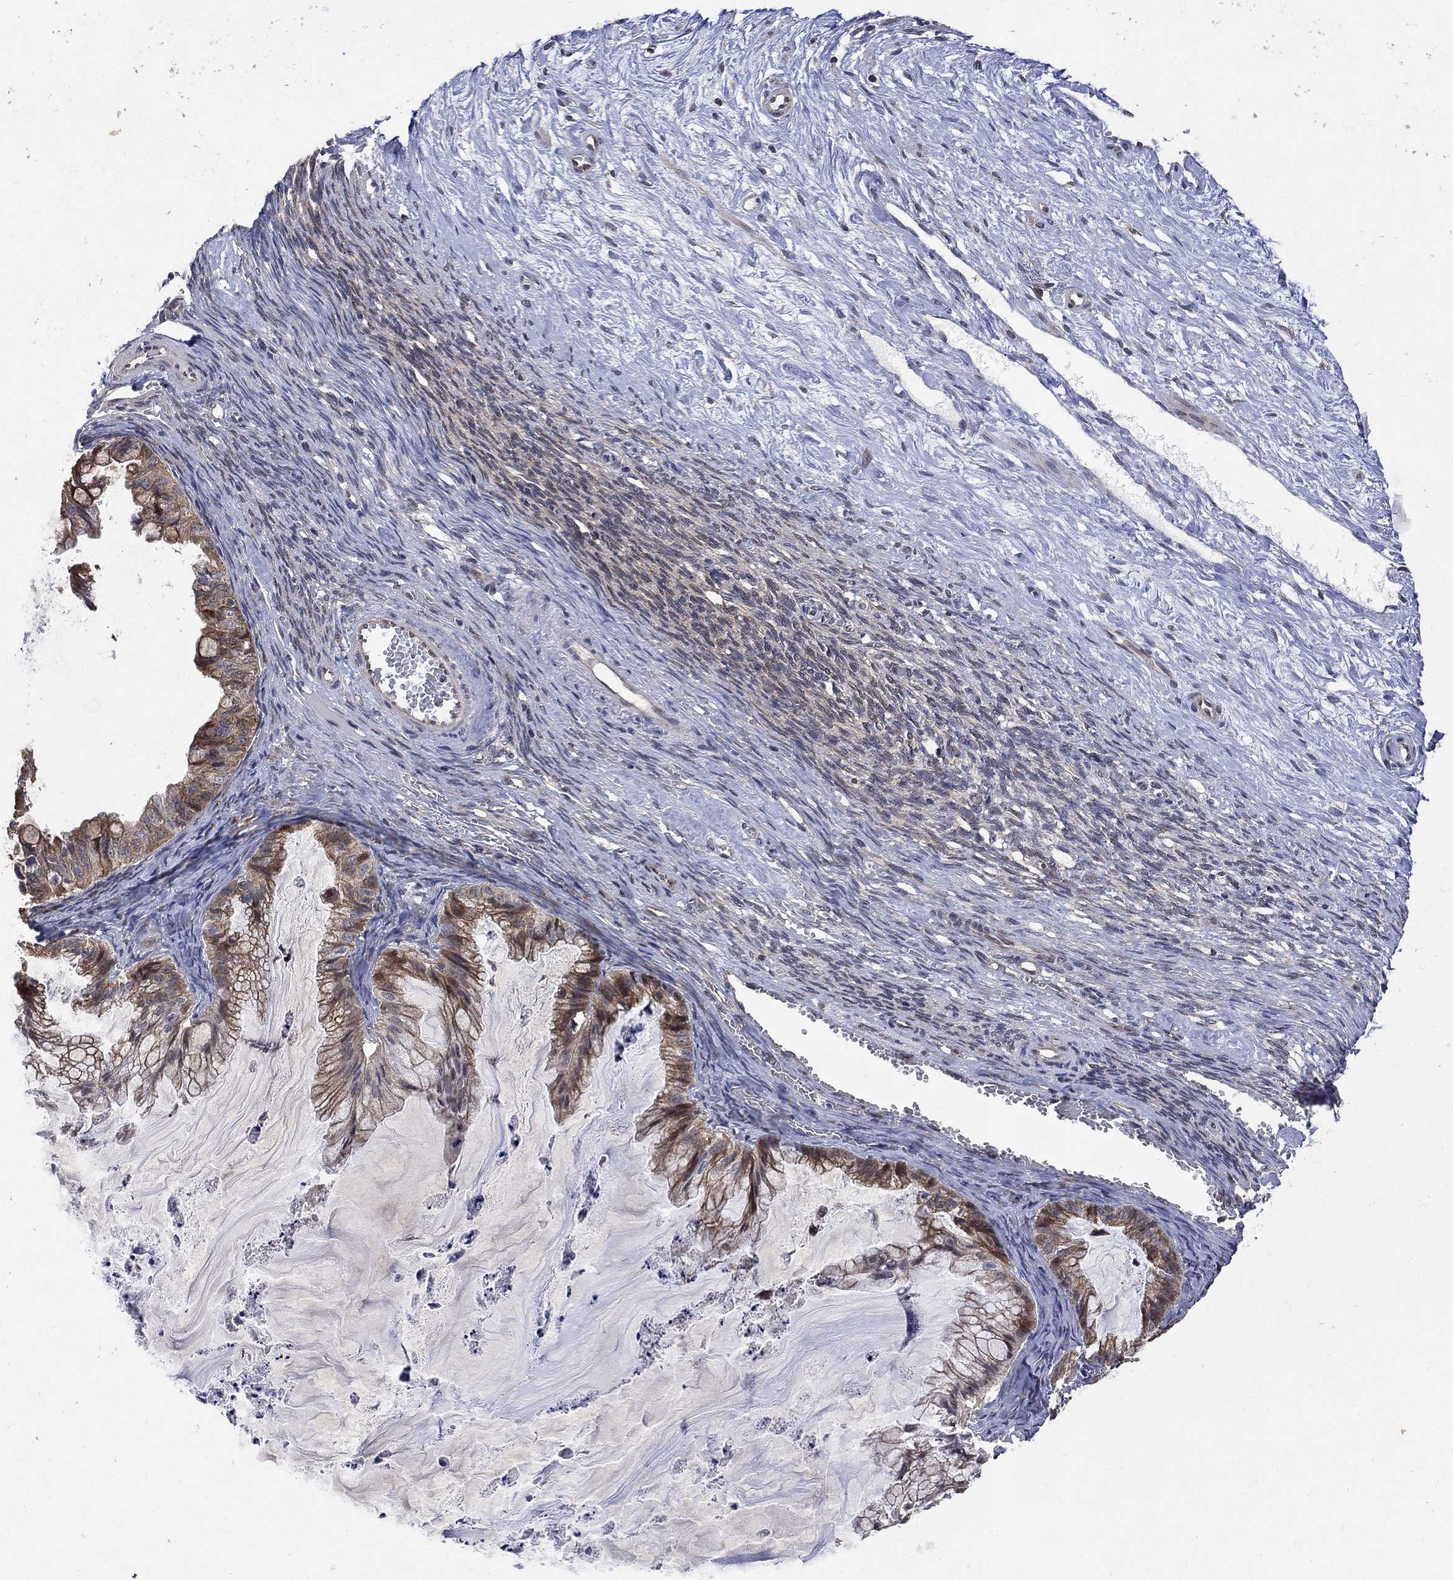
{"staining": {"intensity": "strong", "quantity": "25%-75%", "location": "cytoplasmic/membranous"}, "tissue": "ovarian cancer", "cell_type": "Tumor cells", "image_type": "cancer", "snomed": [{"axis": "morphology", "description": "Cystadenocarcinoma, mucinous, NOS"}, {"axis": "topography", "description": "Ovary"}], "caption": "Immunohistochemistry (IHC) photomicrograph of human ovarian cancer stained for a protein (brown), which shows high levels of strong cytoplasmic/membranous positivity in about 25%-75% of tumor cells.", "gene": "ANKRA2", "patient": {"sex": "female", "age": 57}}